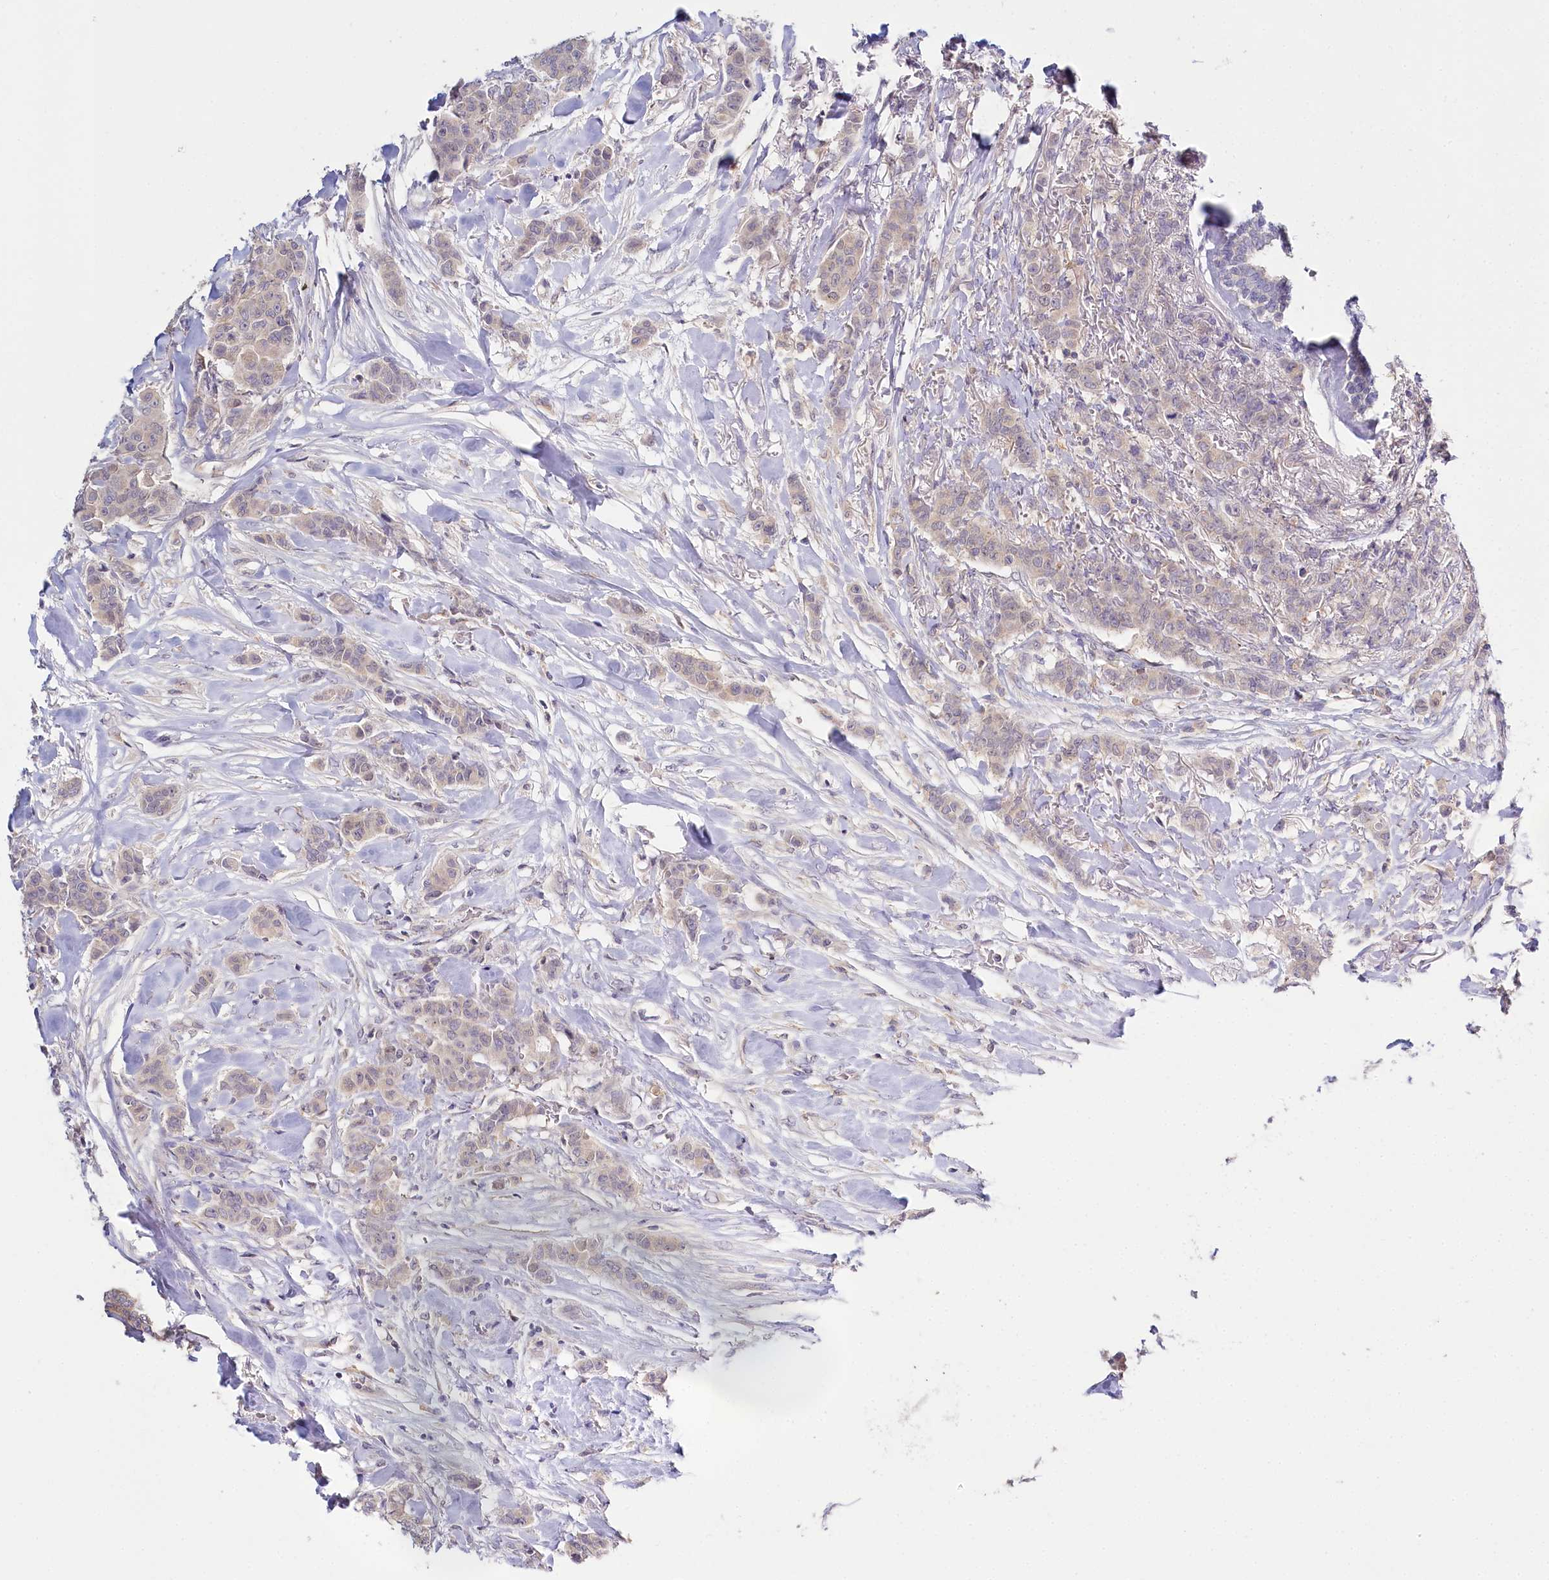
{"staining": {"intensity": "negative", "quantity": "none", "location": "none"}, "tissue": "breast cancer", "cell_type": "Tumor cells", "image_type": "cancer", "snomed": [{"axis": "morphology", "description": "Duct carcinoma"}, {"axis": "topography", "description": "Breast"}], "caption": "The photomicrograph shows no staining of tumor cells in breast cancer.", "gene": "DAPK1", "patient": {"sex": "female", "age": 40}}